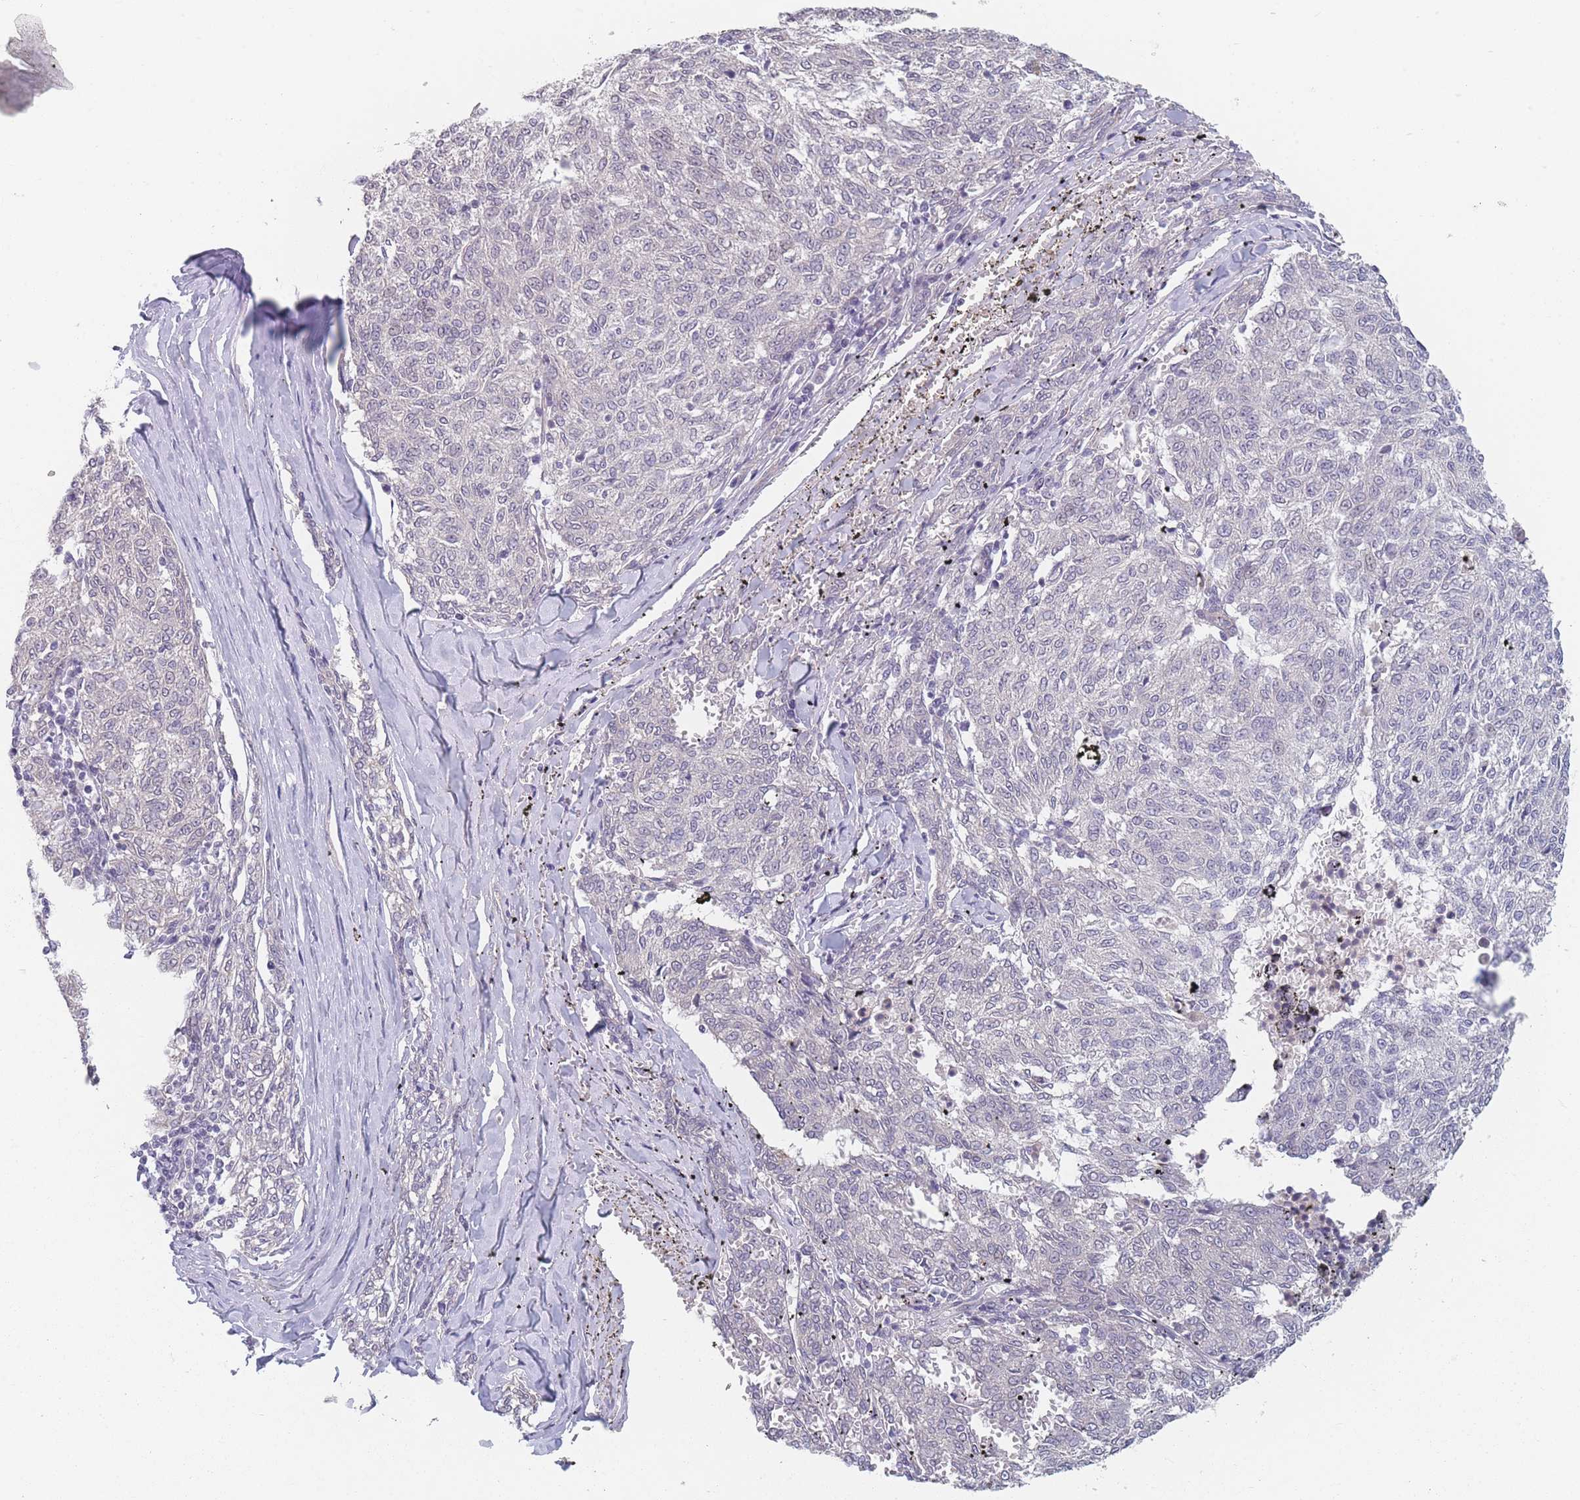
{"staining": {"intensity": "negative", "quantity": "none", "location": "none"}, "tissue": "melanoma", "cell_type": "Tumor cells", "image_type": "cancer", "snomed": [{"axis": "morphology", "description": "Malignant melanoma, NOS"}, {"axis": "topography", "description": "Skin"}], "caption": "IHC of human malignant melanoma exhibits no positivity in tumor cells.", "gene": "ANKRD10", "patient": {"sex": "female", "age": 72}}